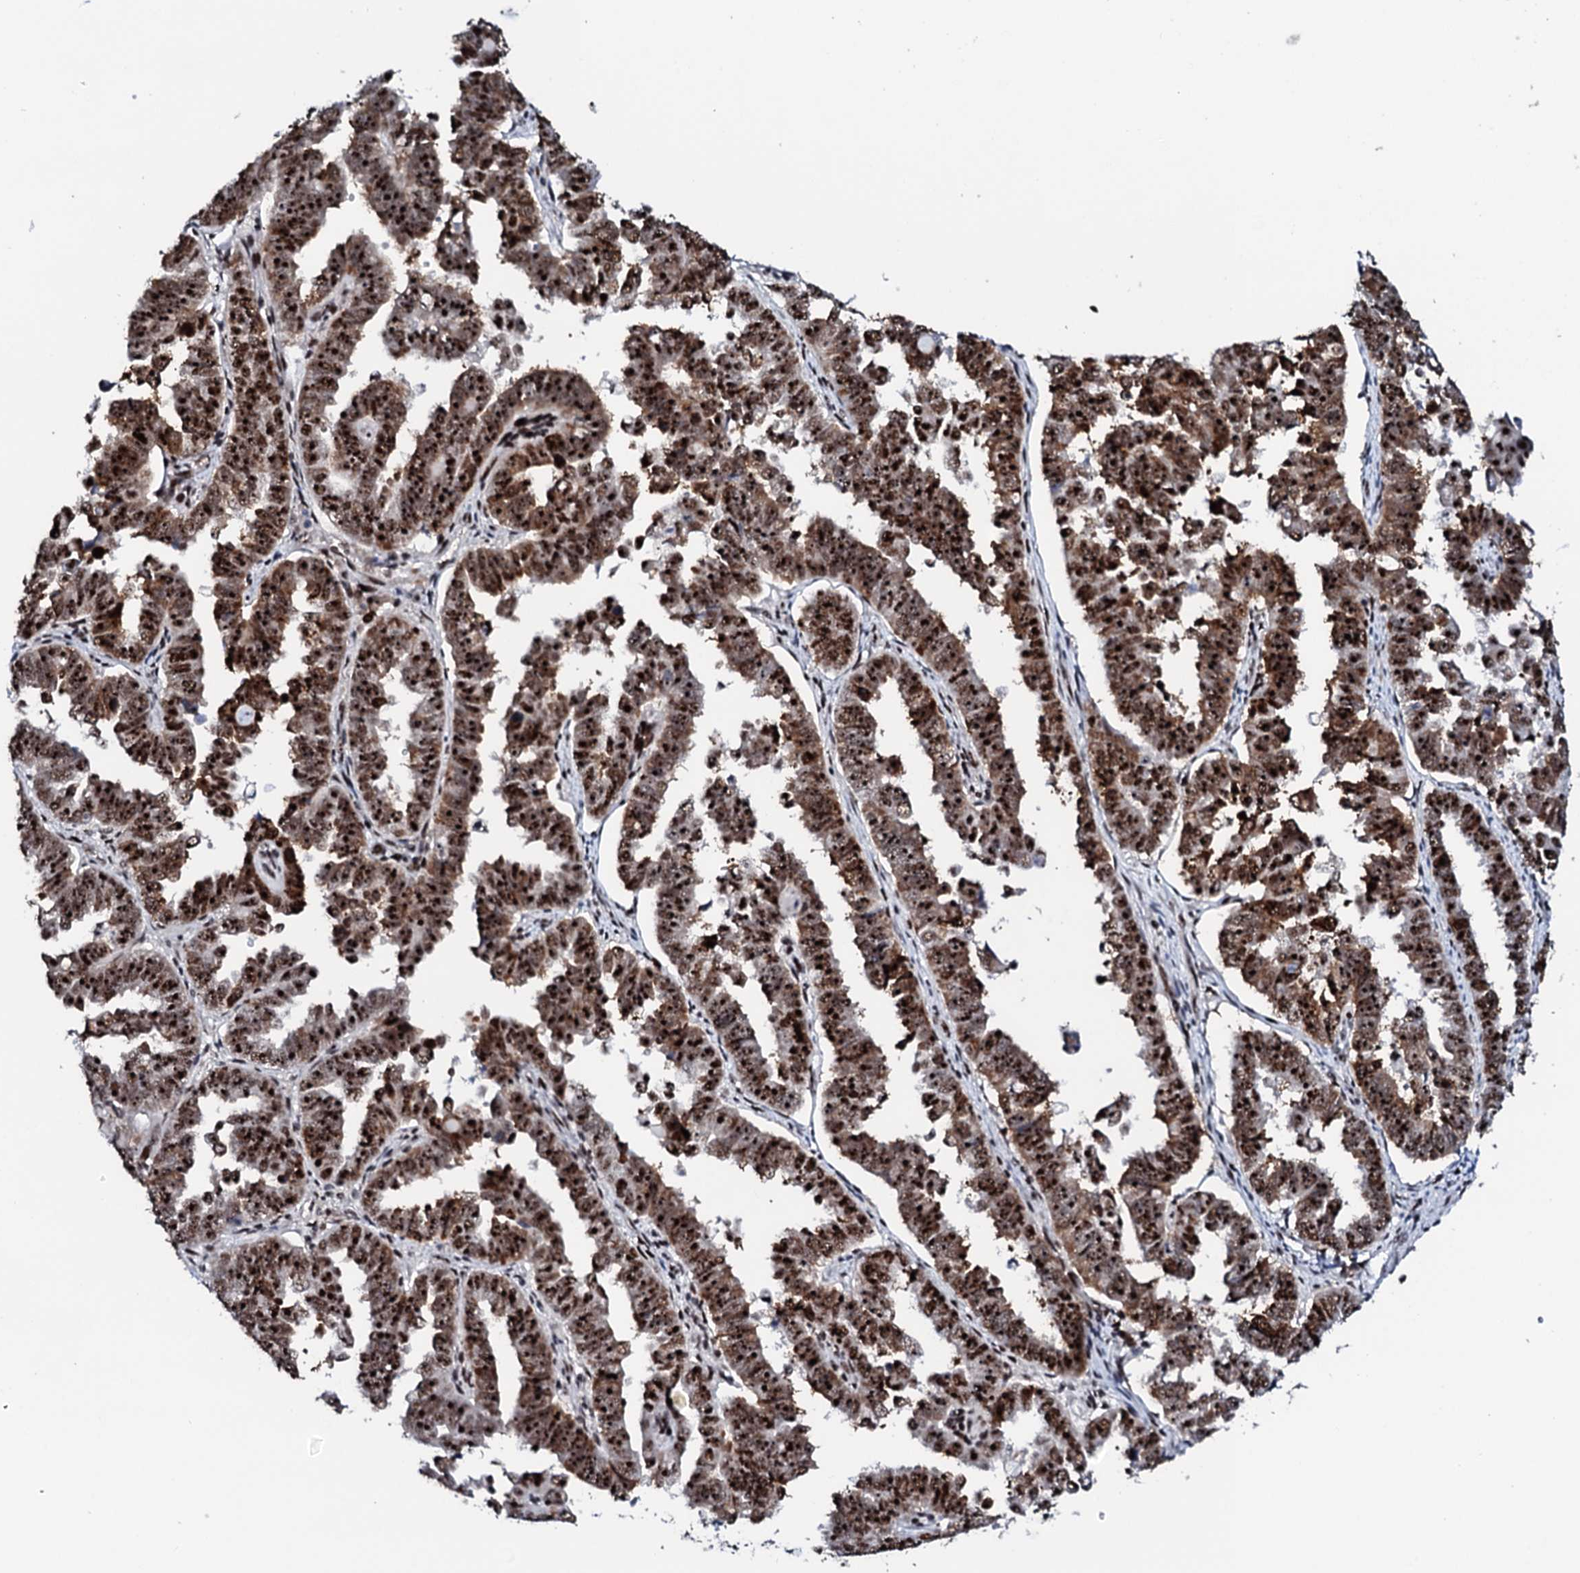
{"staining": {"intensity": "strong", "quantity": ">75%", "location": "nuclear"}, "tissue": "endometrial cancer", "cell_type": "Tumor cells", "image_type": "cancer", "snomed": [{"axis": "morphology", "description": "Adenocarcinoma, NOS"}, {"axis": "topography", "description": "Endometrium"}], "caption": "High-magnification brightfield microscopy of endometrial cancer (adenocarcinoma) stained with DAB (3,3'-diaminobenzidine) (brown) and counterstained with hematoxylin (blue). tumor cells exhibit strong nuclear staining is appreciated in approximately>75% of cells.", "gene": "NEUROG3", "patient": {"sex": "female", "age": 75}}